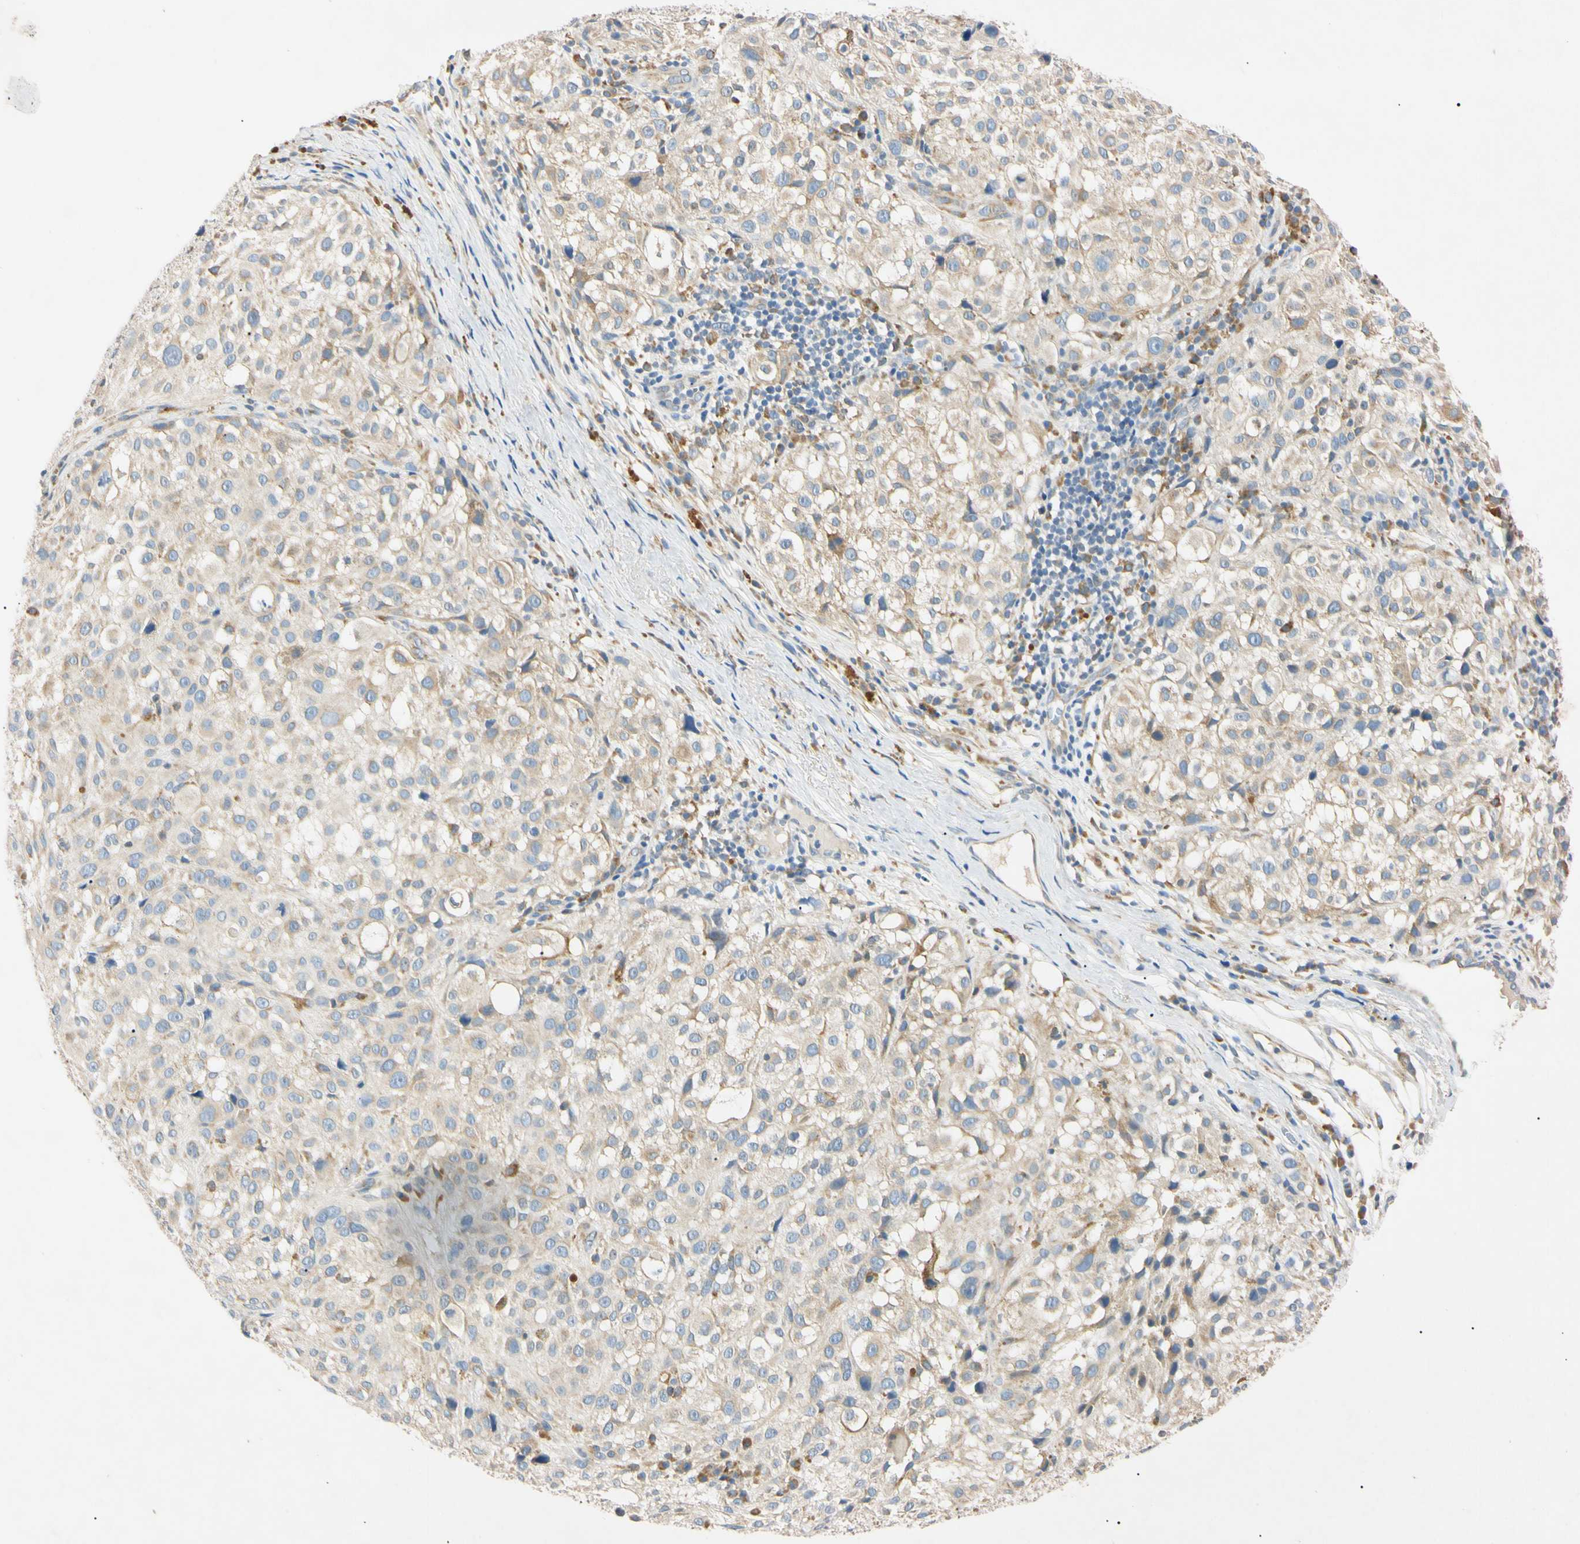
{"staining": {"intensity": "weak", "quantity": "25%-75%", "location": "cytoplasmic/membranous"}, "tissue": "melanoma", "cell_type": "Tumor cells", "image_type": "cancer", "snomed": [{"axis": "morphology", "description": "Necrosis, NOS"}, {"axis": "morphology", "description": "Malignant melanoma, NOS"}, {"axis": "topography", "description": "Skin"}], "caption": "Protein expression analysis of malignant melanoma demonstrates weak cytoplasmic/membranous expression in approximately 25%-75% of tumor cells. Nuclei are stained in blue.", "gene": "DNAJB12", "patient": {"sex": "female", "age": 87}}